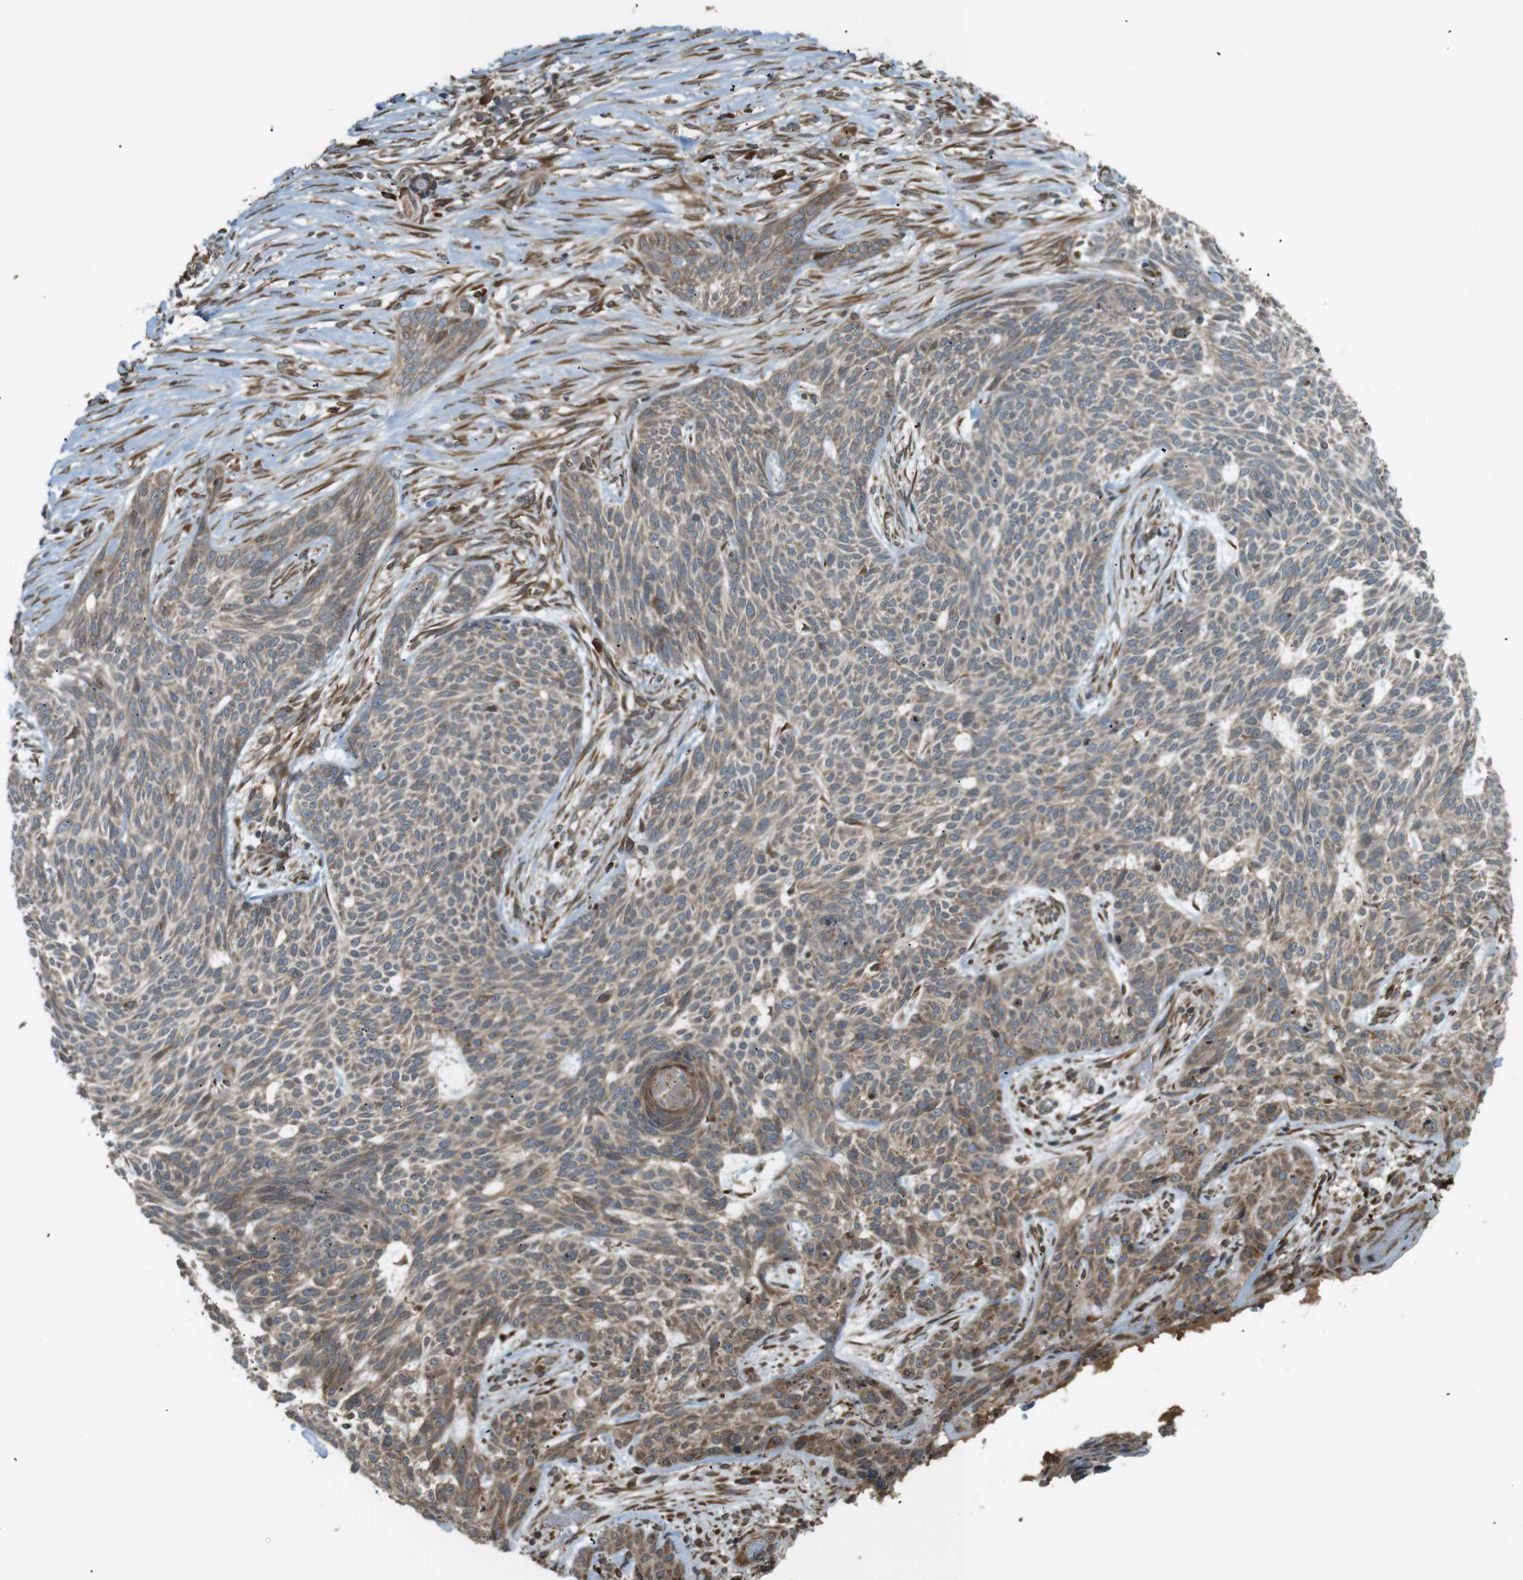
{"staining": {"intensity": "moderate", "quantity": ">75%", "location": "cytoplasmic/membranous"}, "tissue": "skin cancer", "cell_type": "Tumor cells", "image_type": "cancer", "snomed": [{"axis": "morphology", "description": "Basal cell carcinoma"}, {"axis": "topography", "description": "Skin"}], "caption": "This histopathology image reveals IHC staining of human basal cell carcinoma (skin), with medium moderate cytoplasmic/membranous staining in about >75% of tumor cells.", "gene": "TMED4", "patient": {"sex": "female", "age": 59}}